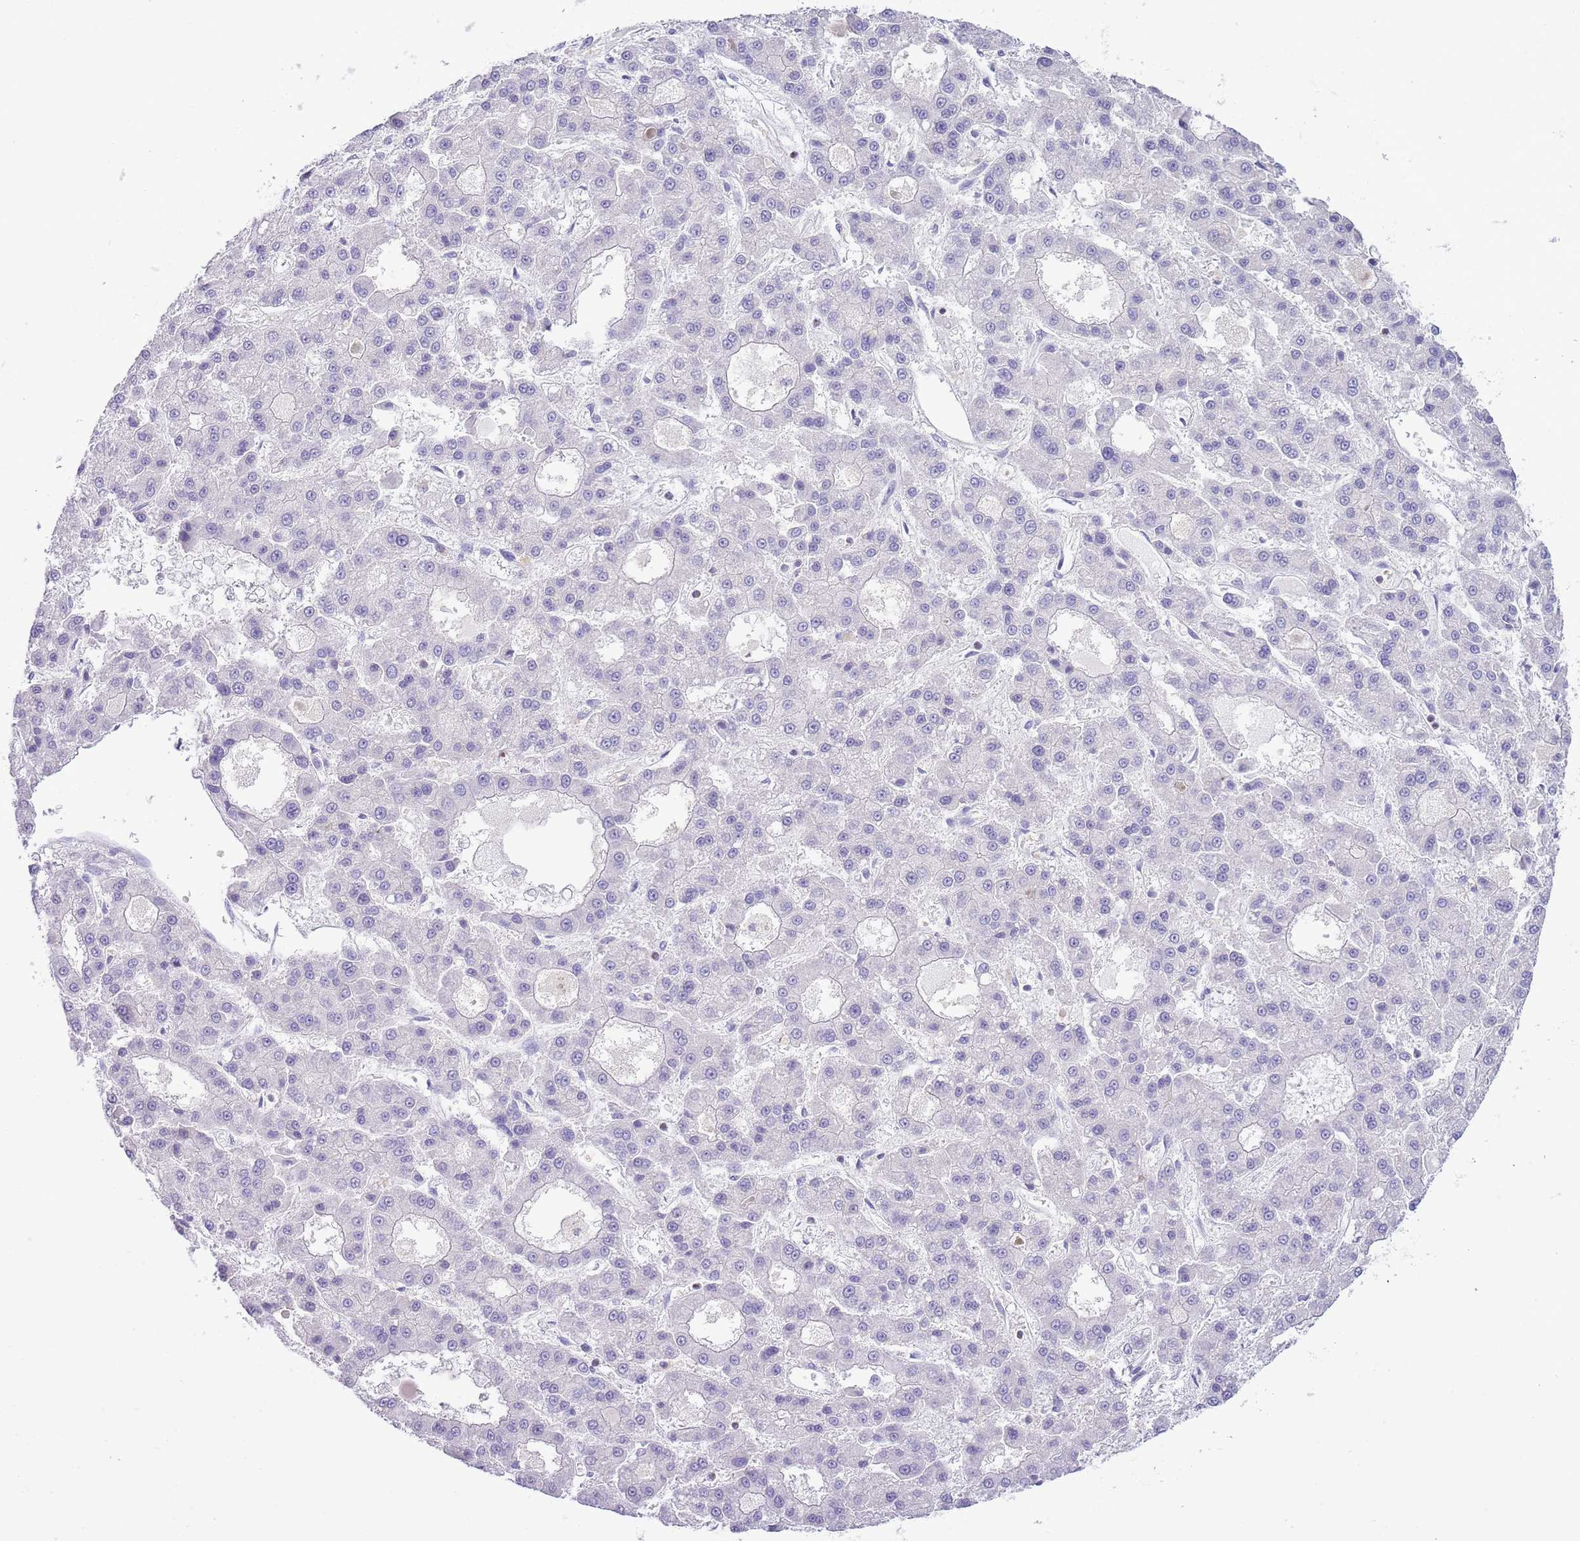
{"staining": {"intensity": "negative", "quantity": "none", "location": "none"}, "tissue": "liver cancer", "cell_type": "Tumor cells", "image_type": "cancer", "snomed": [{"axis": "morphology", "description": "Carcinoma, Hepatocellular, NOS"}, {"axis": "topography", "description": "Liver"}], "caption": "There is no significant staining in tumor cells of liver hepatocellular carcinoma.", "gene": "OR4Q3", "patient": {"sex": "male", "age": 70}}